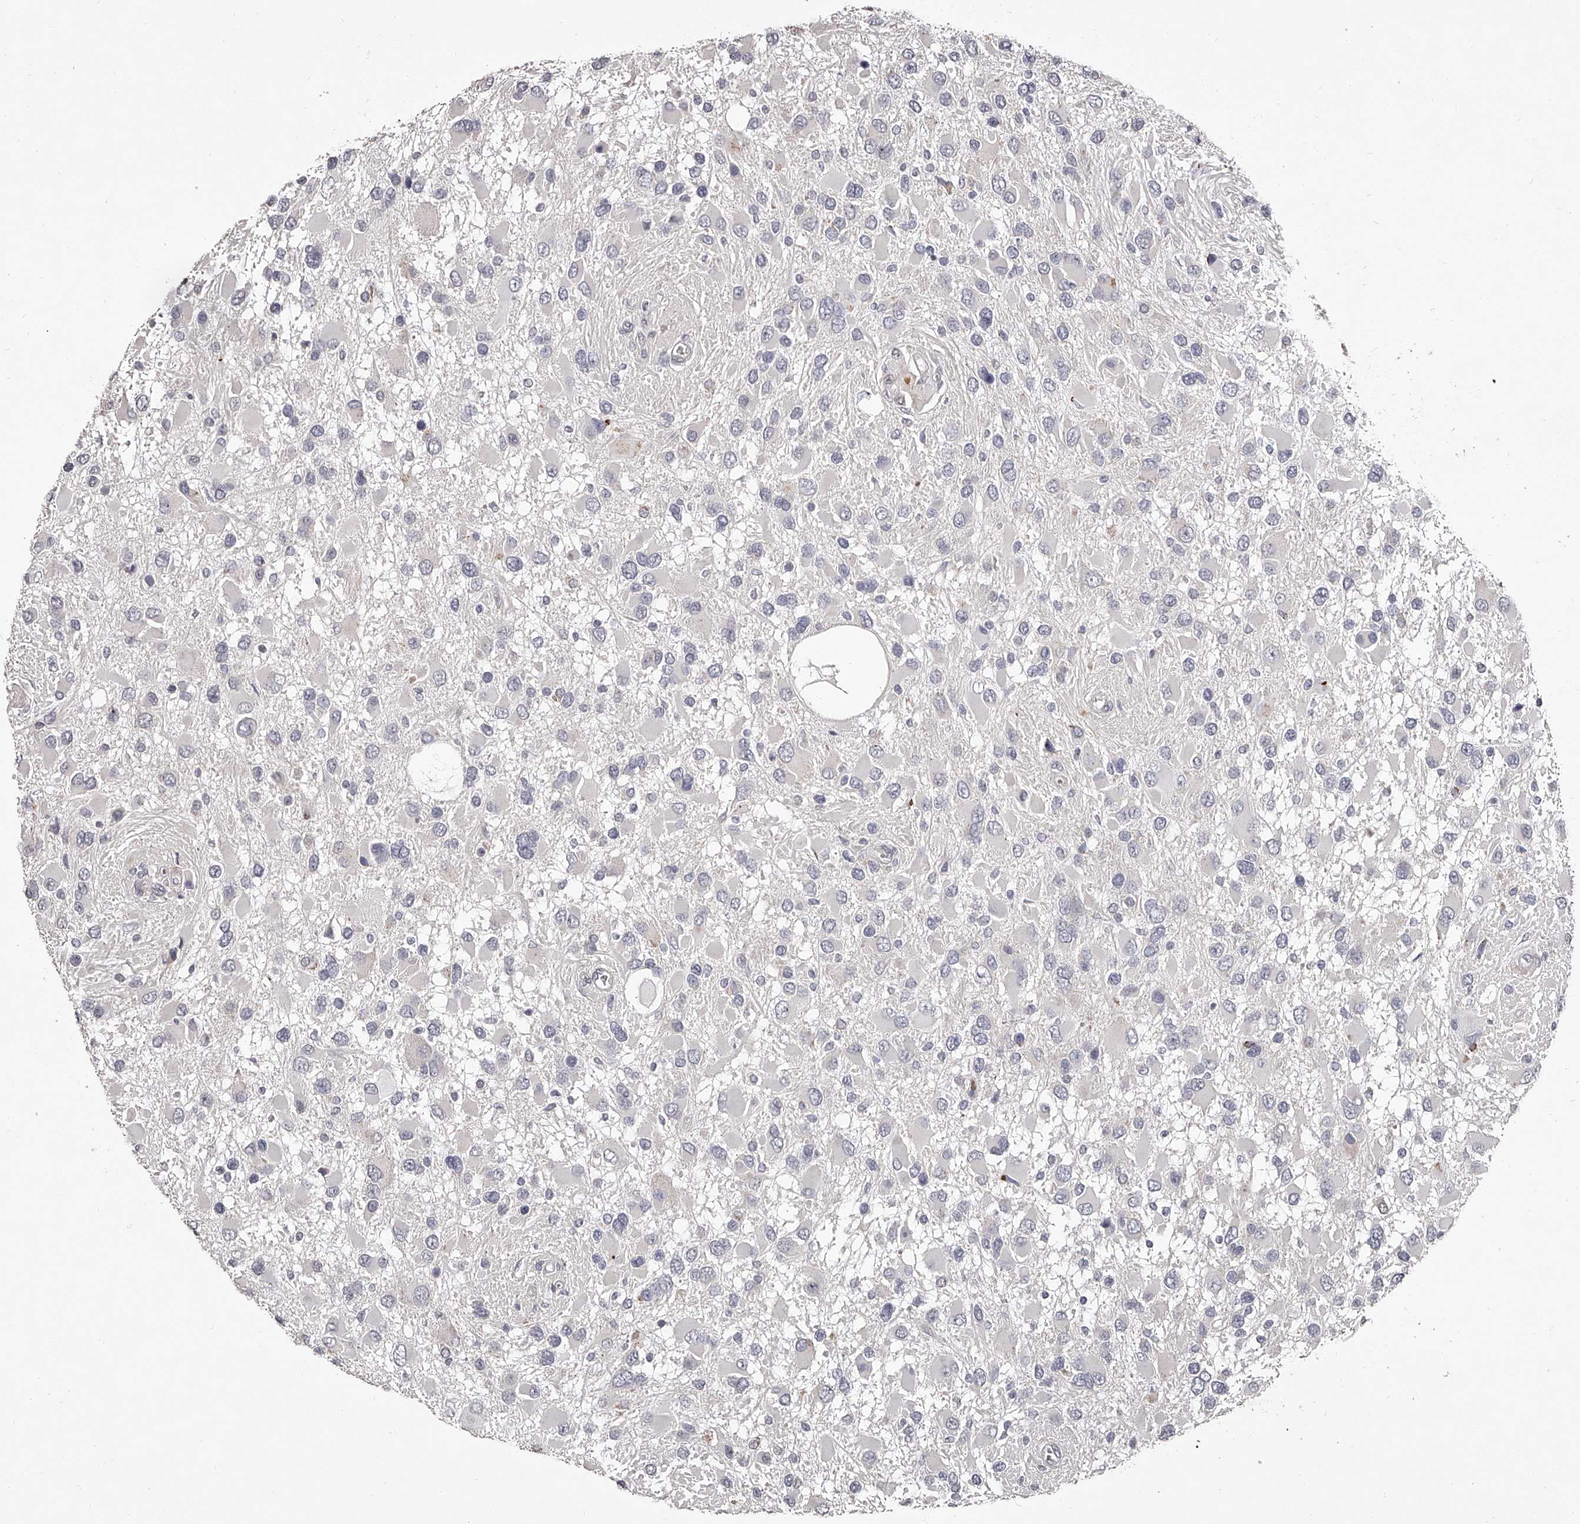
{"staining": {"intensity": "negative", "quantity": "none", "location": "none"}, "tissue": "glioma", "cell_type": "Tumor cells", "image_type": "cancer", "snomed": [{"axis": "morphology", "description": "Glioma, malignant, High grade"}, {"axis": "topography", "description": "Brain"}], "caption": "Immunohistochemistry (IHC) of glioma demonstrates no positivity in tumor cells.", "gene": "NT5DC1", "patient": {"sex": "male", "age": 53}}